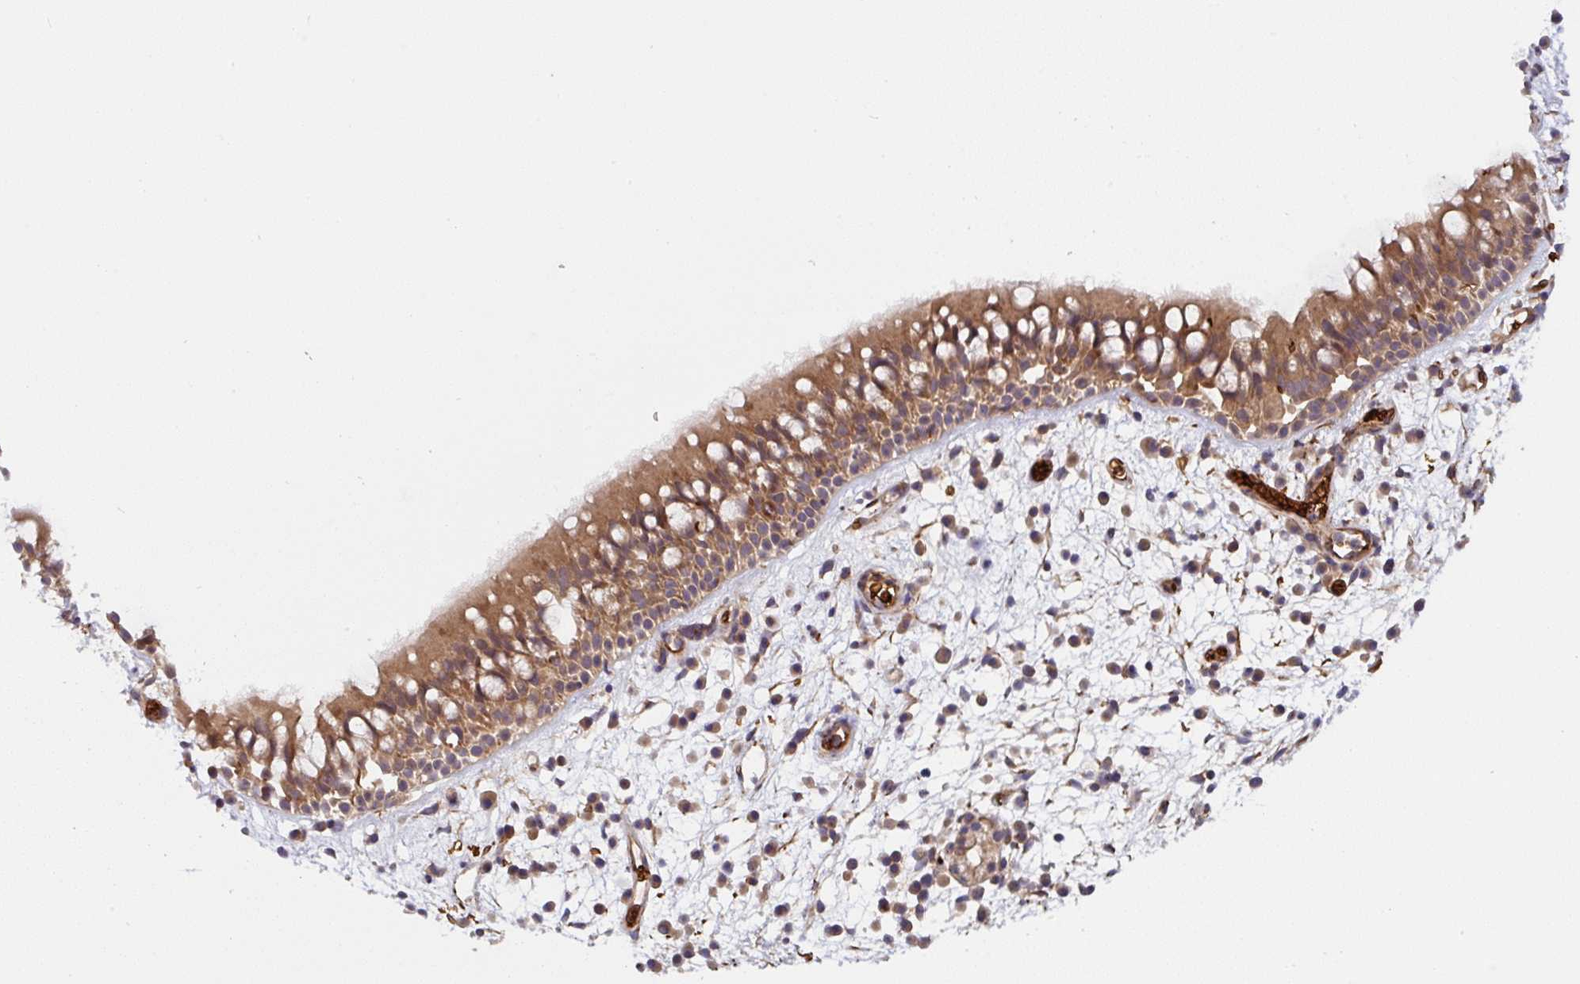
{"staining": {"intensity": "moderate", "quantity": ">75%", "location": "cytoplasmic/membranous"}, "tissue": "nasopharynx", "cell_type": "Respiratory epithelial cells", "image_type": "normal", "snomed": [{"axis": "morphology", "description": "Normal tissue, NOS"}, {"axis": "morphology", "description": "Inflammation, NOS"}, {"axis": "topography", "description": "Nasopharynx"}], "caption": "Protein staining by immunohistochemistry (IHC) reveals moderate cytoplasmic/membranous expression in about >75% of respiratory epithelial cells in unremarkable nasopharynx. (Stains: DAB in brown, nuclei in blue, Microscopy: brightfield microscopy at high magnification).", "gene": "APOBEC3D", "patient": {"sex": "male", "age": 54}}